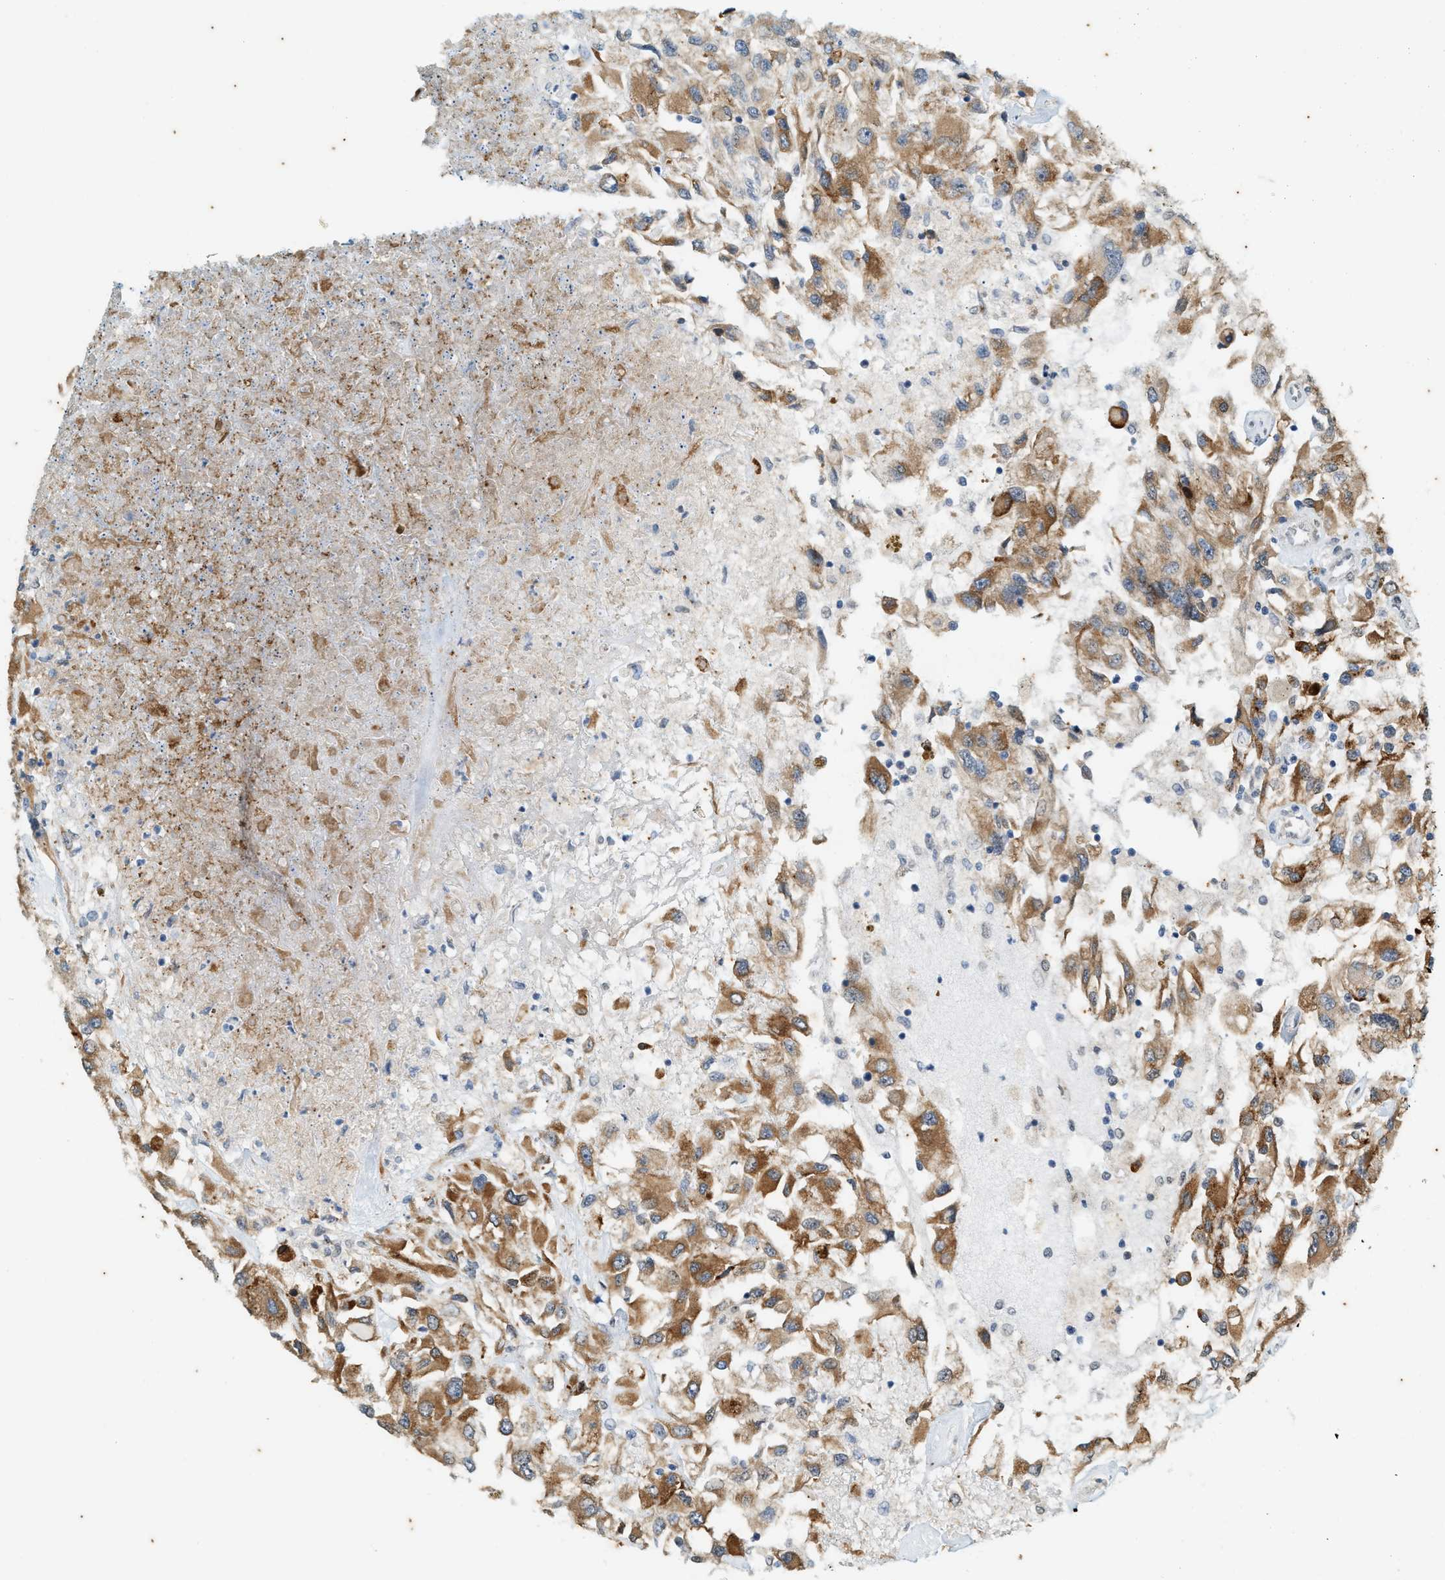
{"staining": {"intensity": "moderate", "quantity": ">75%", "location": "cytoplasmic/membranous"}, "tissue": "renal cancer", "cell_type": "Tumor cells", "image_type": "cancer", "snomed": [{"axis": "morphology", "description": "Adenocarcinoma, NOS"}, {"axis": "topography", "description": "Kidney"}], "caption": "This is a histology image of immunohistochemistry staining of renal adenocarcinoma, which shows moderate staining in the cytoplasmic/membranous of tumor cells.", "gene": "CHPF2", "patient": {"sex": "female", "age": 52}}